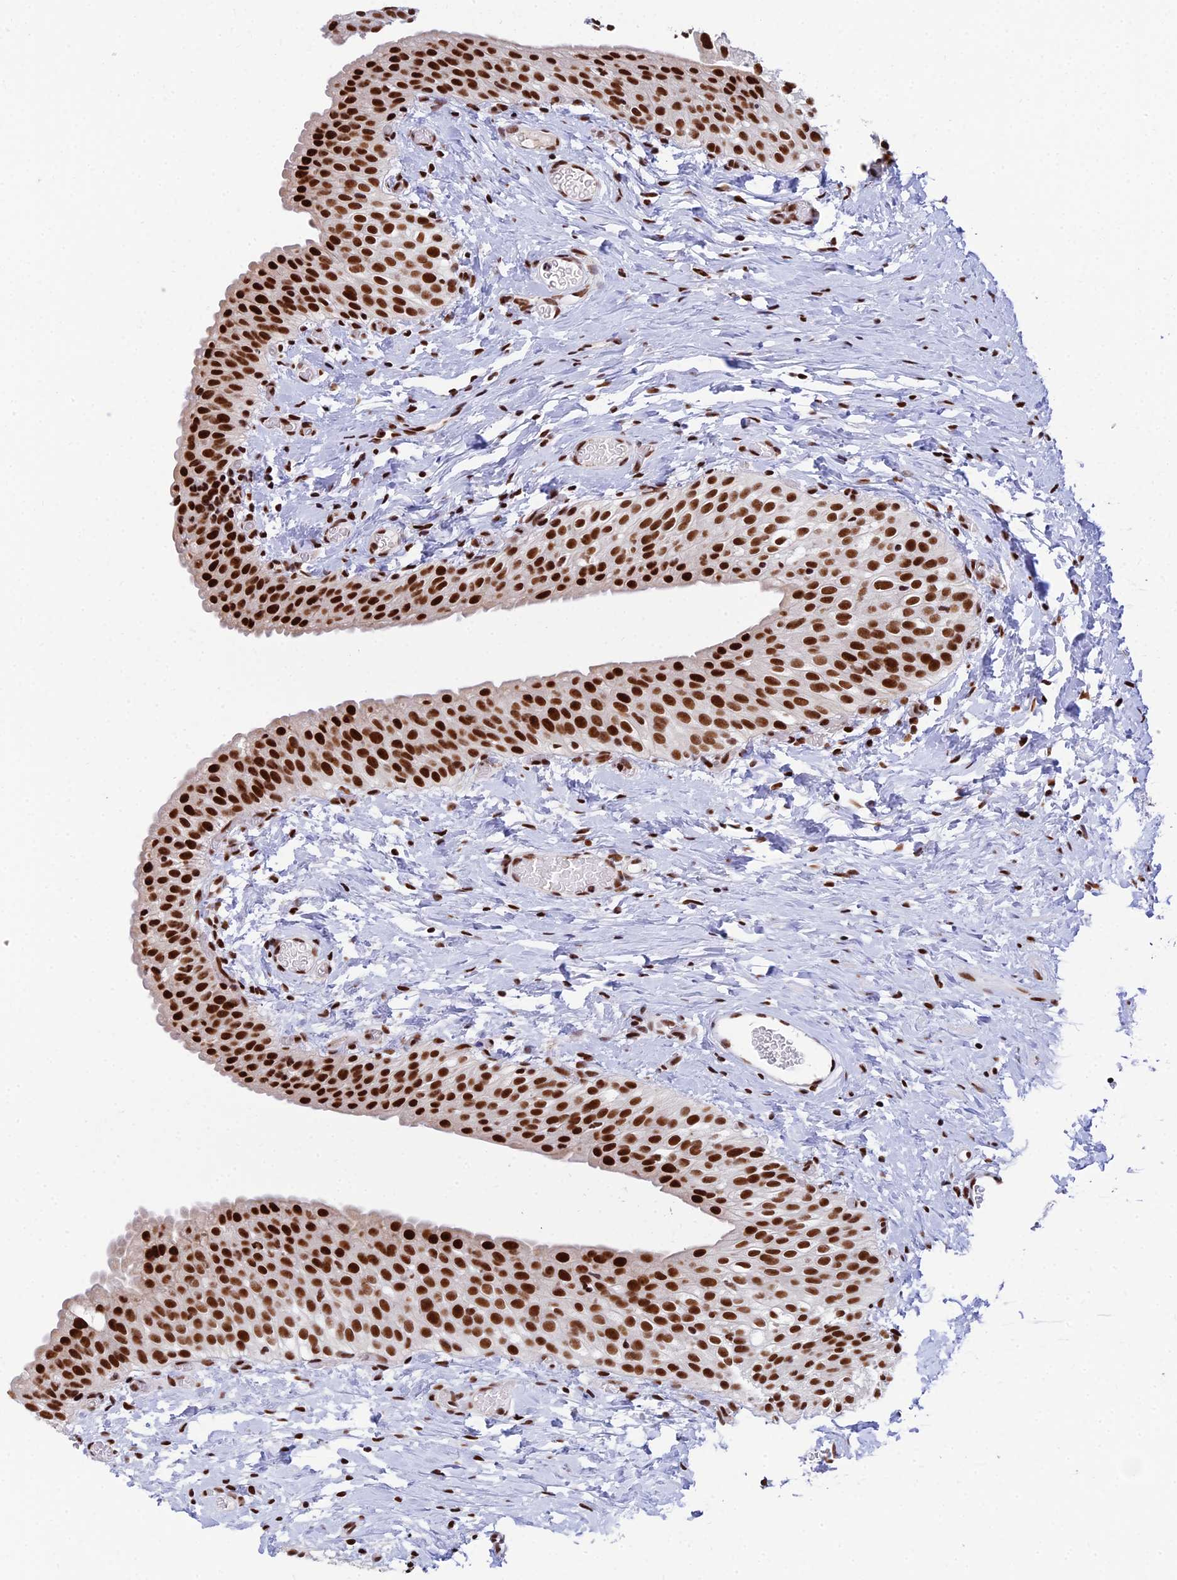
{"staining": {"intensity": "strong", "quantity": ">75%", "location": "nuclear"}, "tissue": "urinary bladder", "cell_type": "Urothelial cells", "image_type": "normal", "snomed": [{"axis": "morphology", "description": "Normal tissue, NOS"}, {"axis": "topography", "description": "Urinary bladder"}], "caption": "Immunohistochemical staining of benign urinary bladder exhibits high levels of strong nuclear positivity in approximately >75% of urothelial cells. (IHC, brightfield microscopy, high magnification).", "gene": "USP22", "patient": {"sex": "male", "age": 1}}